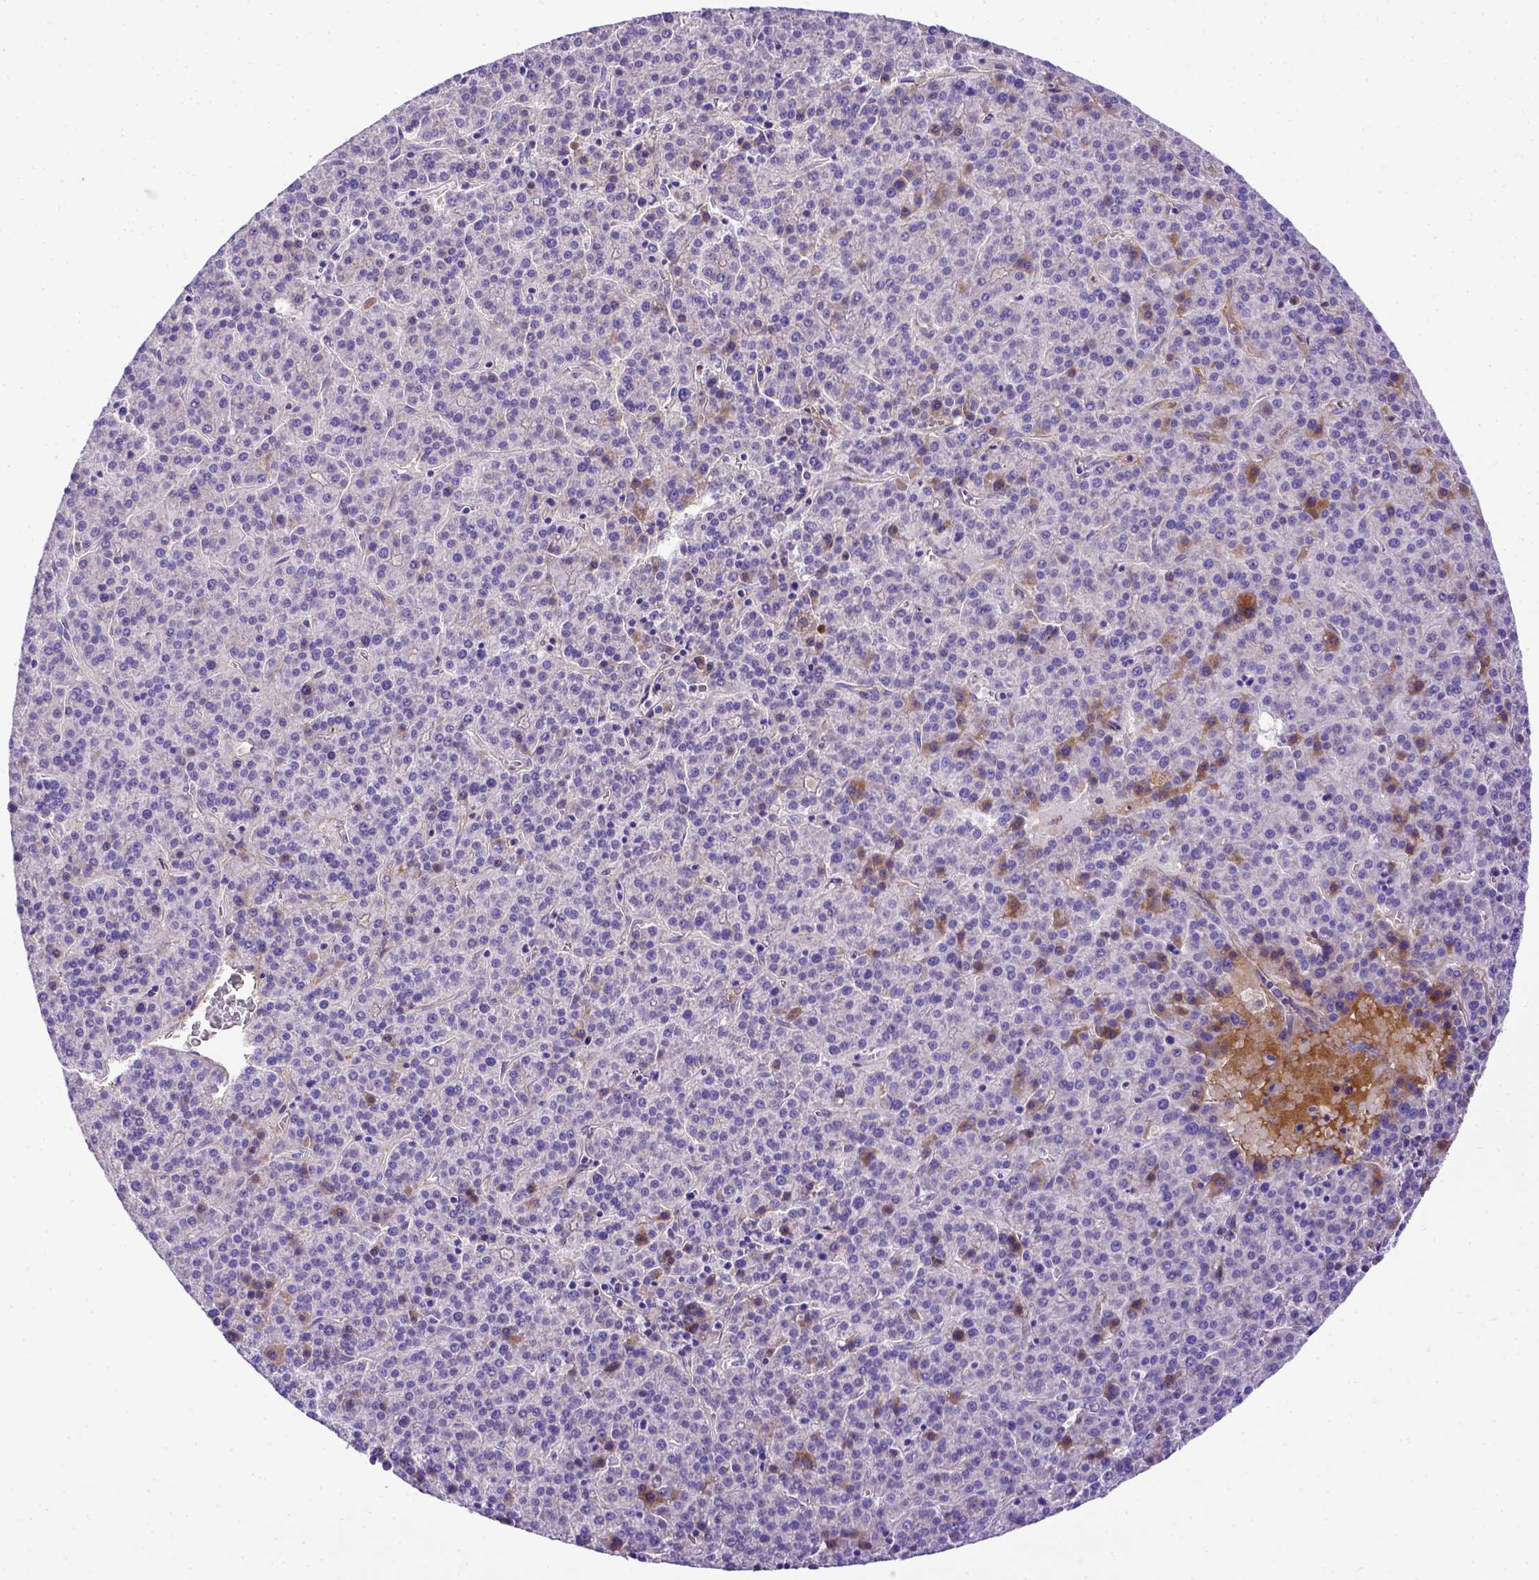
{"staining": {"intensity": "negative", "quantity": "none", "location": "none"}, "tissue": "liver cancer", "cell_type": "Tumor cells", "image_type": "cancer", "snomed": [{"axis": "morphology", "description": "Carcinoma, Hepatocellular, NOS"}, {"axis": "topography", "description": "Liver"}], "caption": "The image reveals no significant expression in tumor cells of hepatocellular carcinoma (liver). Brightfield microscopy of immunohistochemistry stained with DAB (brown) and hematoxylin (blue), captured at high magnification.", "gene": "CFAP300", "patient": {"sex": "female", "age": 58}}